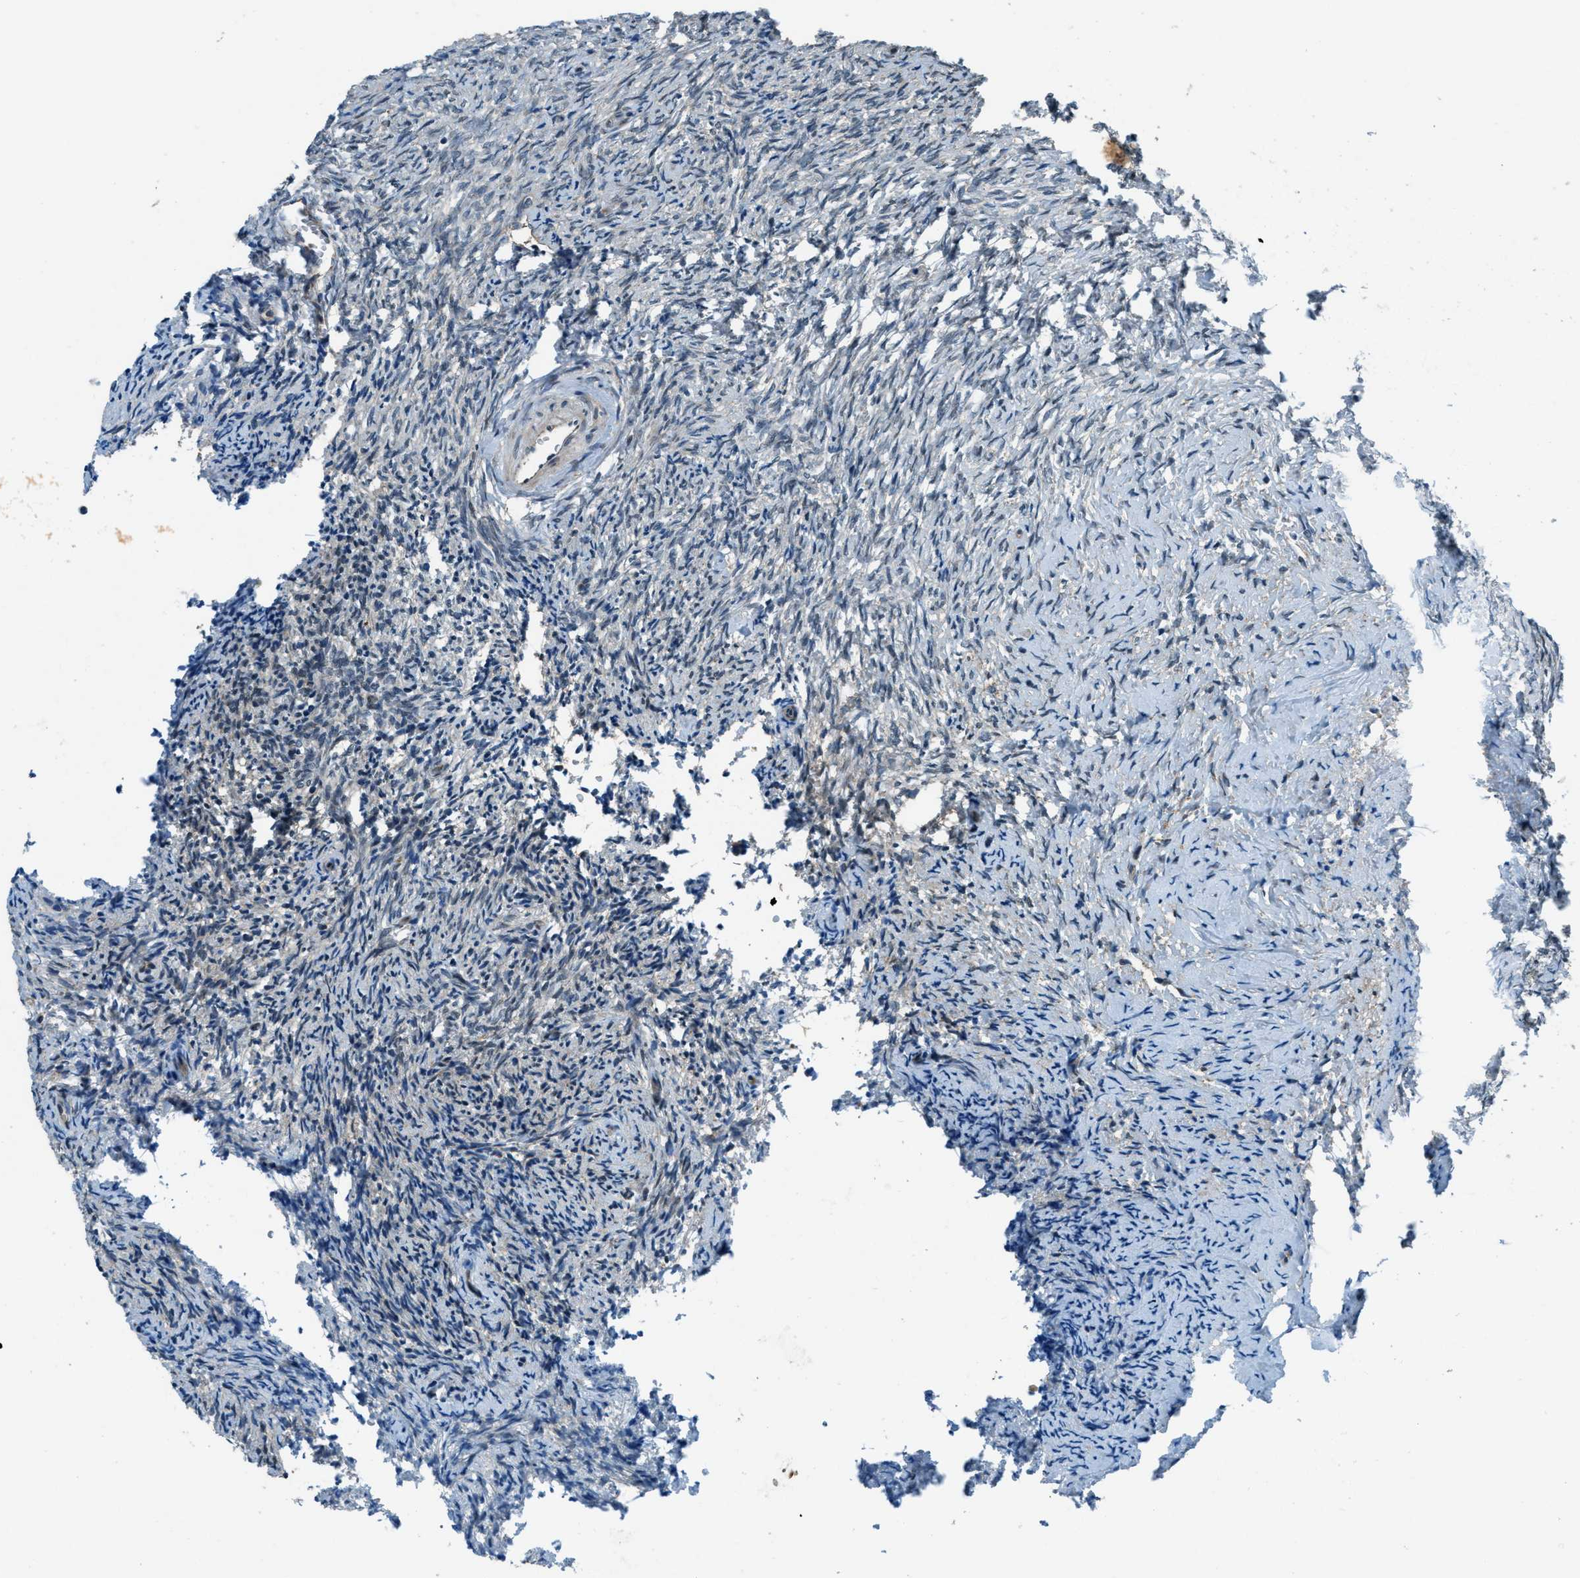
{"staining": {"intensity": "negative", "quantity": "none", "location": "none"}, "tissue": "ovary", "cell_type": "Ovarian stroma cells", "image_type": "normal", "snomed": [{"axis": "morphology", "description": "Normal tissue, NOS"}, {"axis": "topography", "description": "Ovary"}], "caption": "An IHC micrograph of benign ovary is shown. There is no staining in ovarian stroma cells of ovary. (DAB (3,3'-diaminobenzidine) immunohistochemistry (IHC) with hematoxylin counter stain).", "gene": "GINM1", "patient": {"sex": "female", "age": 41}}